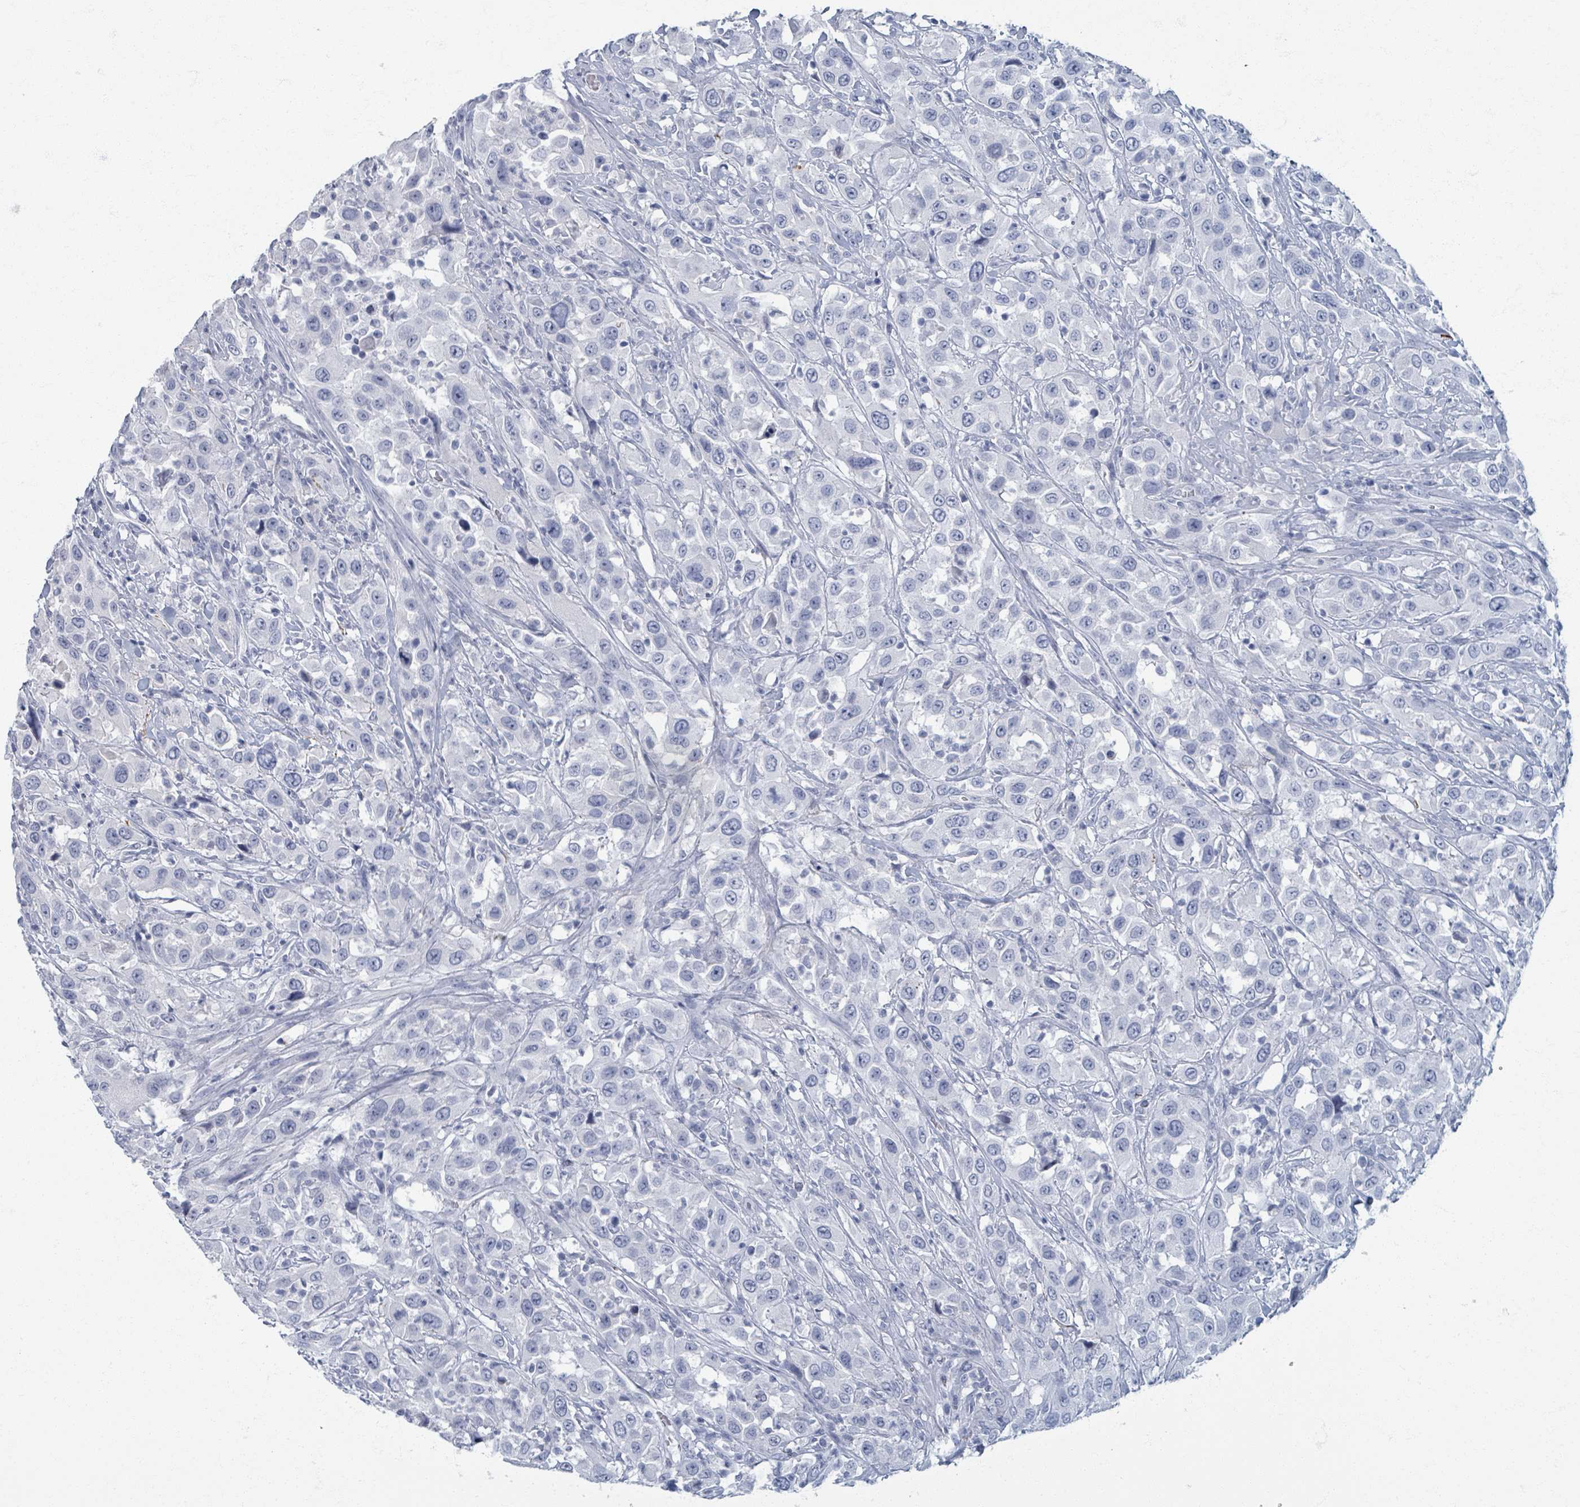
{"staining": {"intensity": "negative", "quantity": "none", "location": "none"}, "tissue": "urothelial cancer", "cell_type": "Tumor cells", "image_type": "cancer", "snomed": [{"axis": "morphology", "description": "Urothelial carcinoma, High grade"}, {"axis": "topography", "description": "Urinary bladder"}], "caption": "Tumor cells show no significant protein expression in urothelial cancer.", "gene": "TAS2R1", "patient": {"sex": "male", "age": 61}}